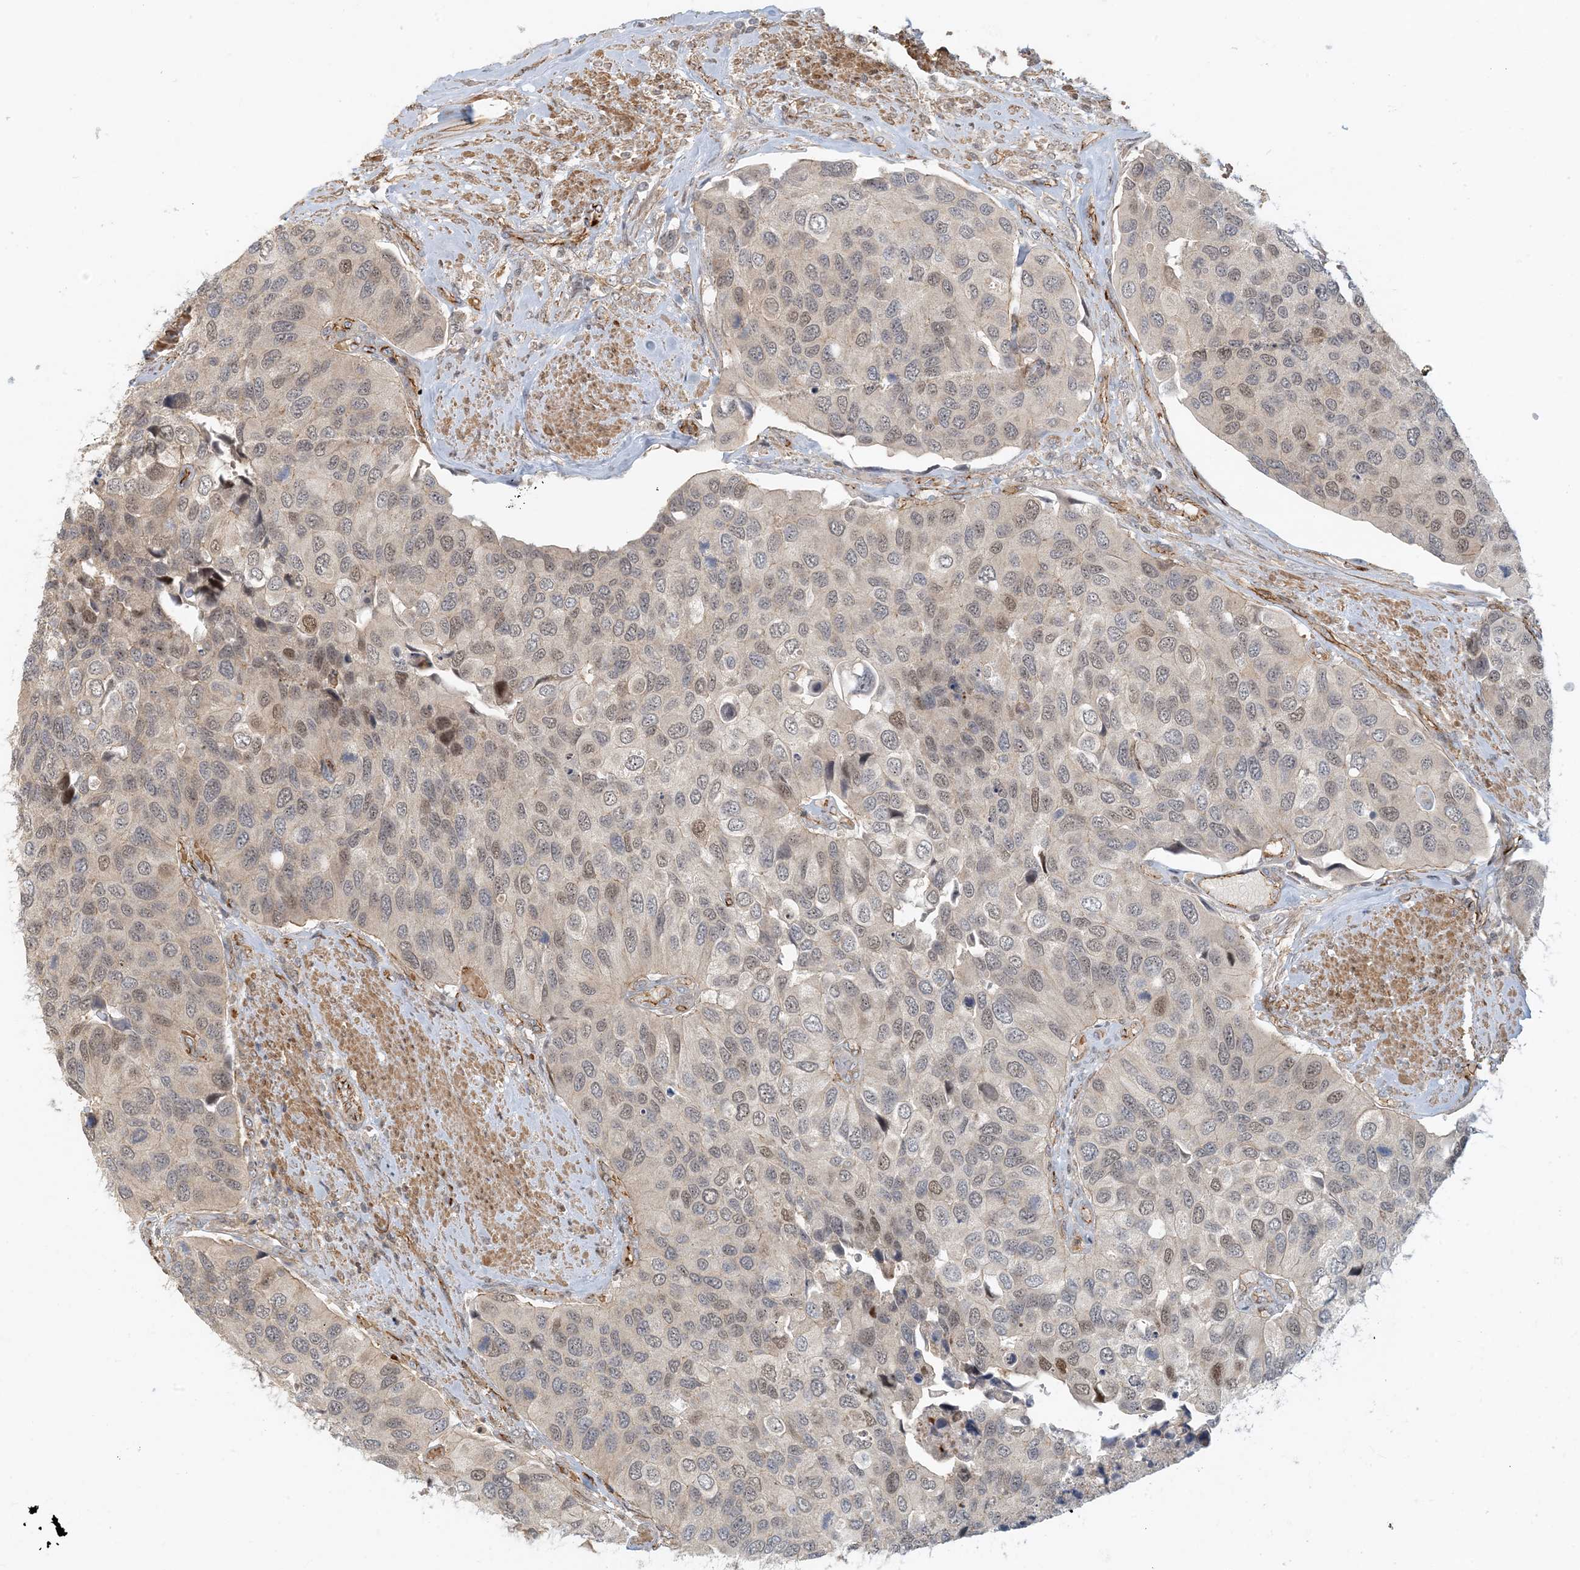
{"staining": {"intensity": "weak", "quantity": "<25%", "location": "nuclear"}, "tissue": "urothelial cancer", "cell_type": "Tumor cells", "image_type": "cancer", "snomed": [{"axis": "morphology", "description": "Urothelial carcinoma, High grade"}, {"axis": "topography", "description": "Urinary bladder"}], "caption": "Image shows no significant protein expression in tumor cells of urothelial cancer. The staining was performed using DAB (3,3'-diaminobenzidine) to visualize the protein expression in brown, while the nuclei were stained in blue with hematoxylin (Magnification: 20x).", "gene": "MAPKBP1", "patient": {"sex": "male", "age": 74}}